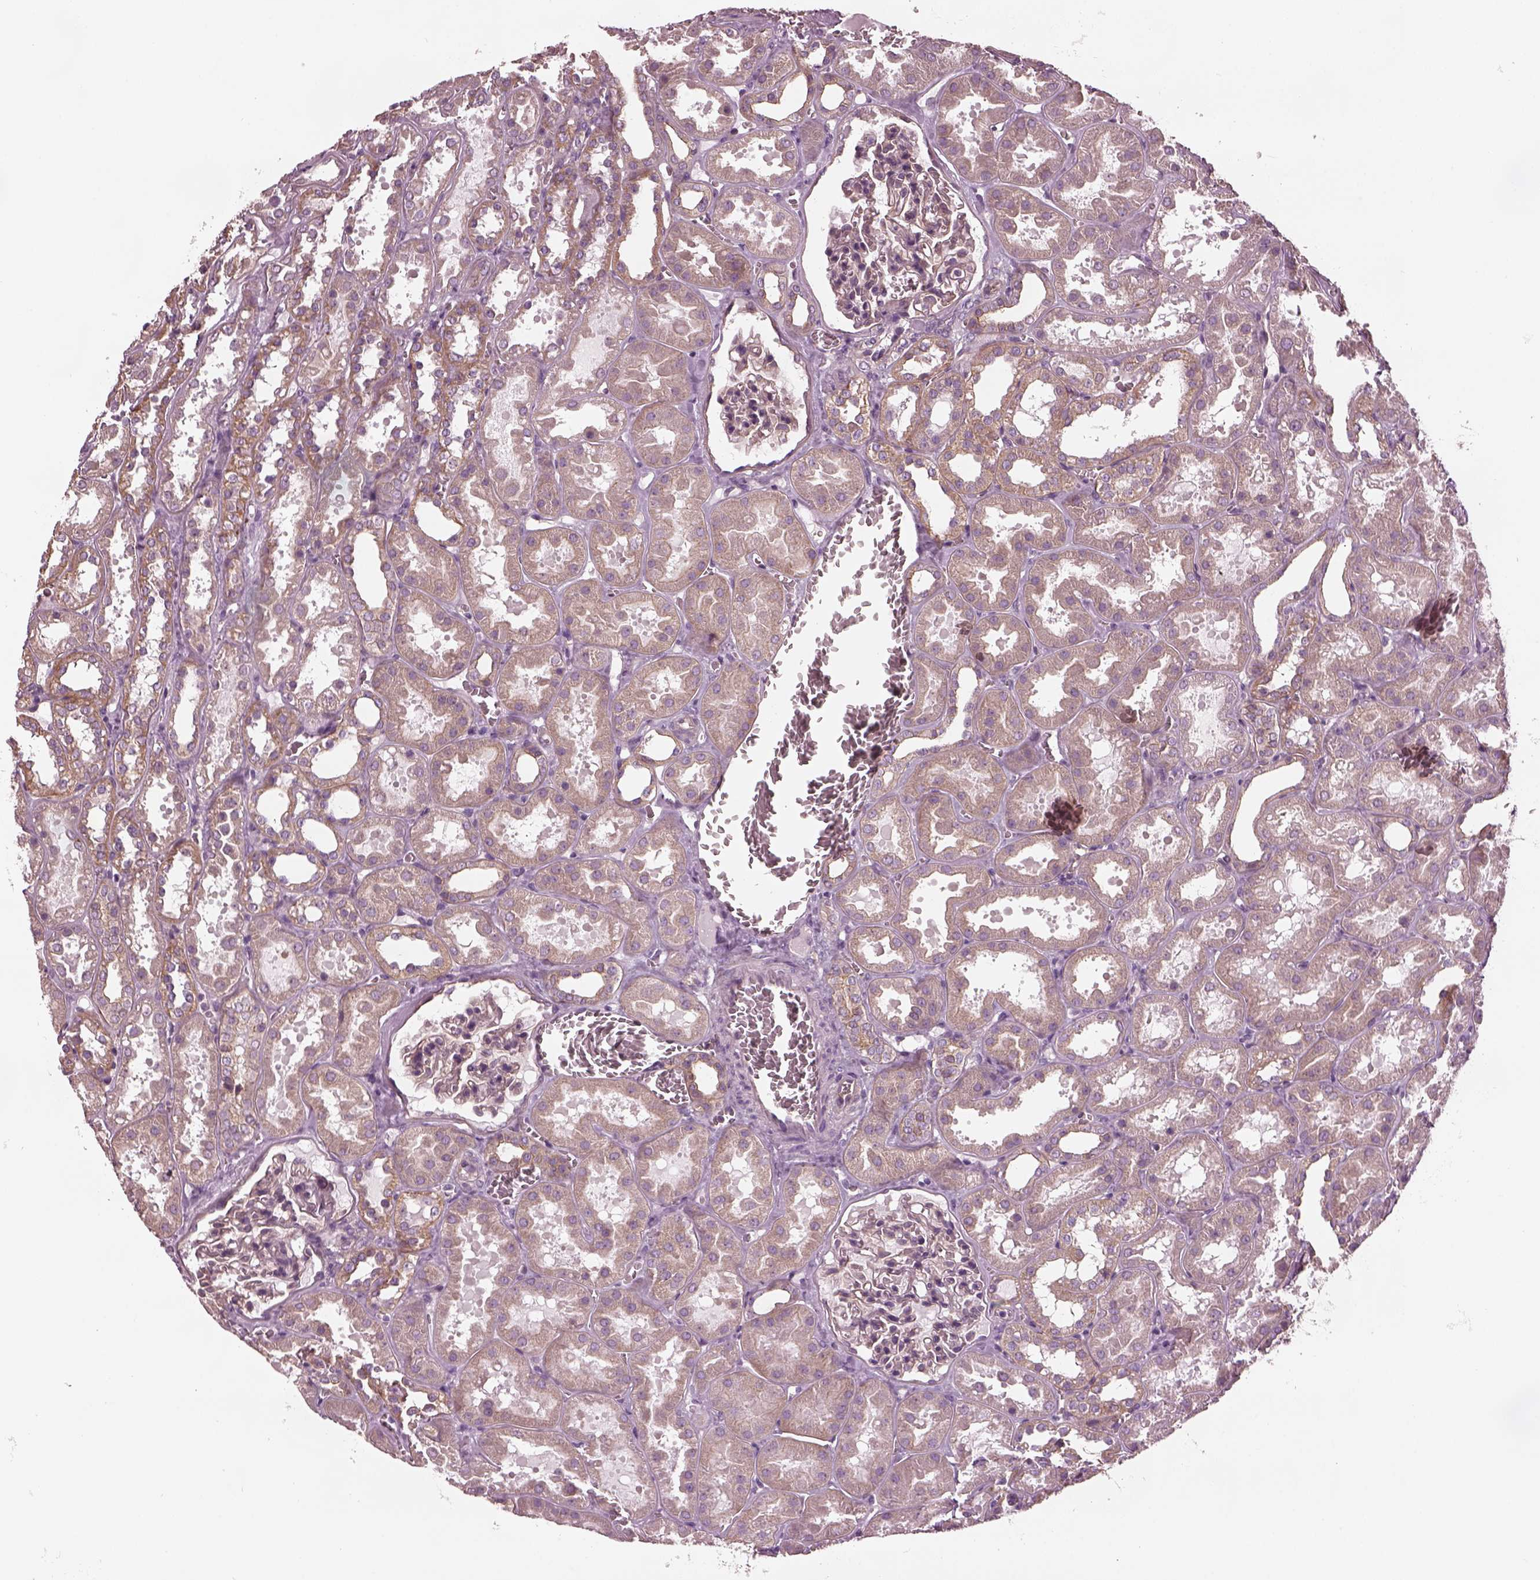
{"staining": {"intensity": "negative", "quantity": "none", "location": "none"}, "tissue": "kidney", "cell_type": "Cells in glomeruli", "image_type": "normal", "snomed": [{"axis": "morphology", "description": "Normal tissue, NOS"}, {"axis": "topography", "description": "Kidney"}], "caption": "Immunohistochemistry photomicrograph of normal kidney: human kidney stained with DAB displays no significant protein positivity in cells in glomeruli.", "gene": "ODAD1", "patient": {"sex": "female", "age": 41}}